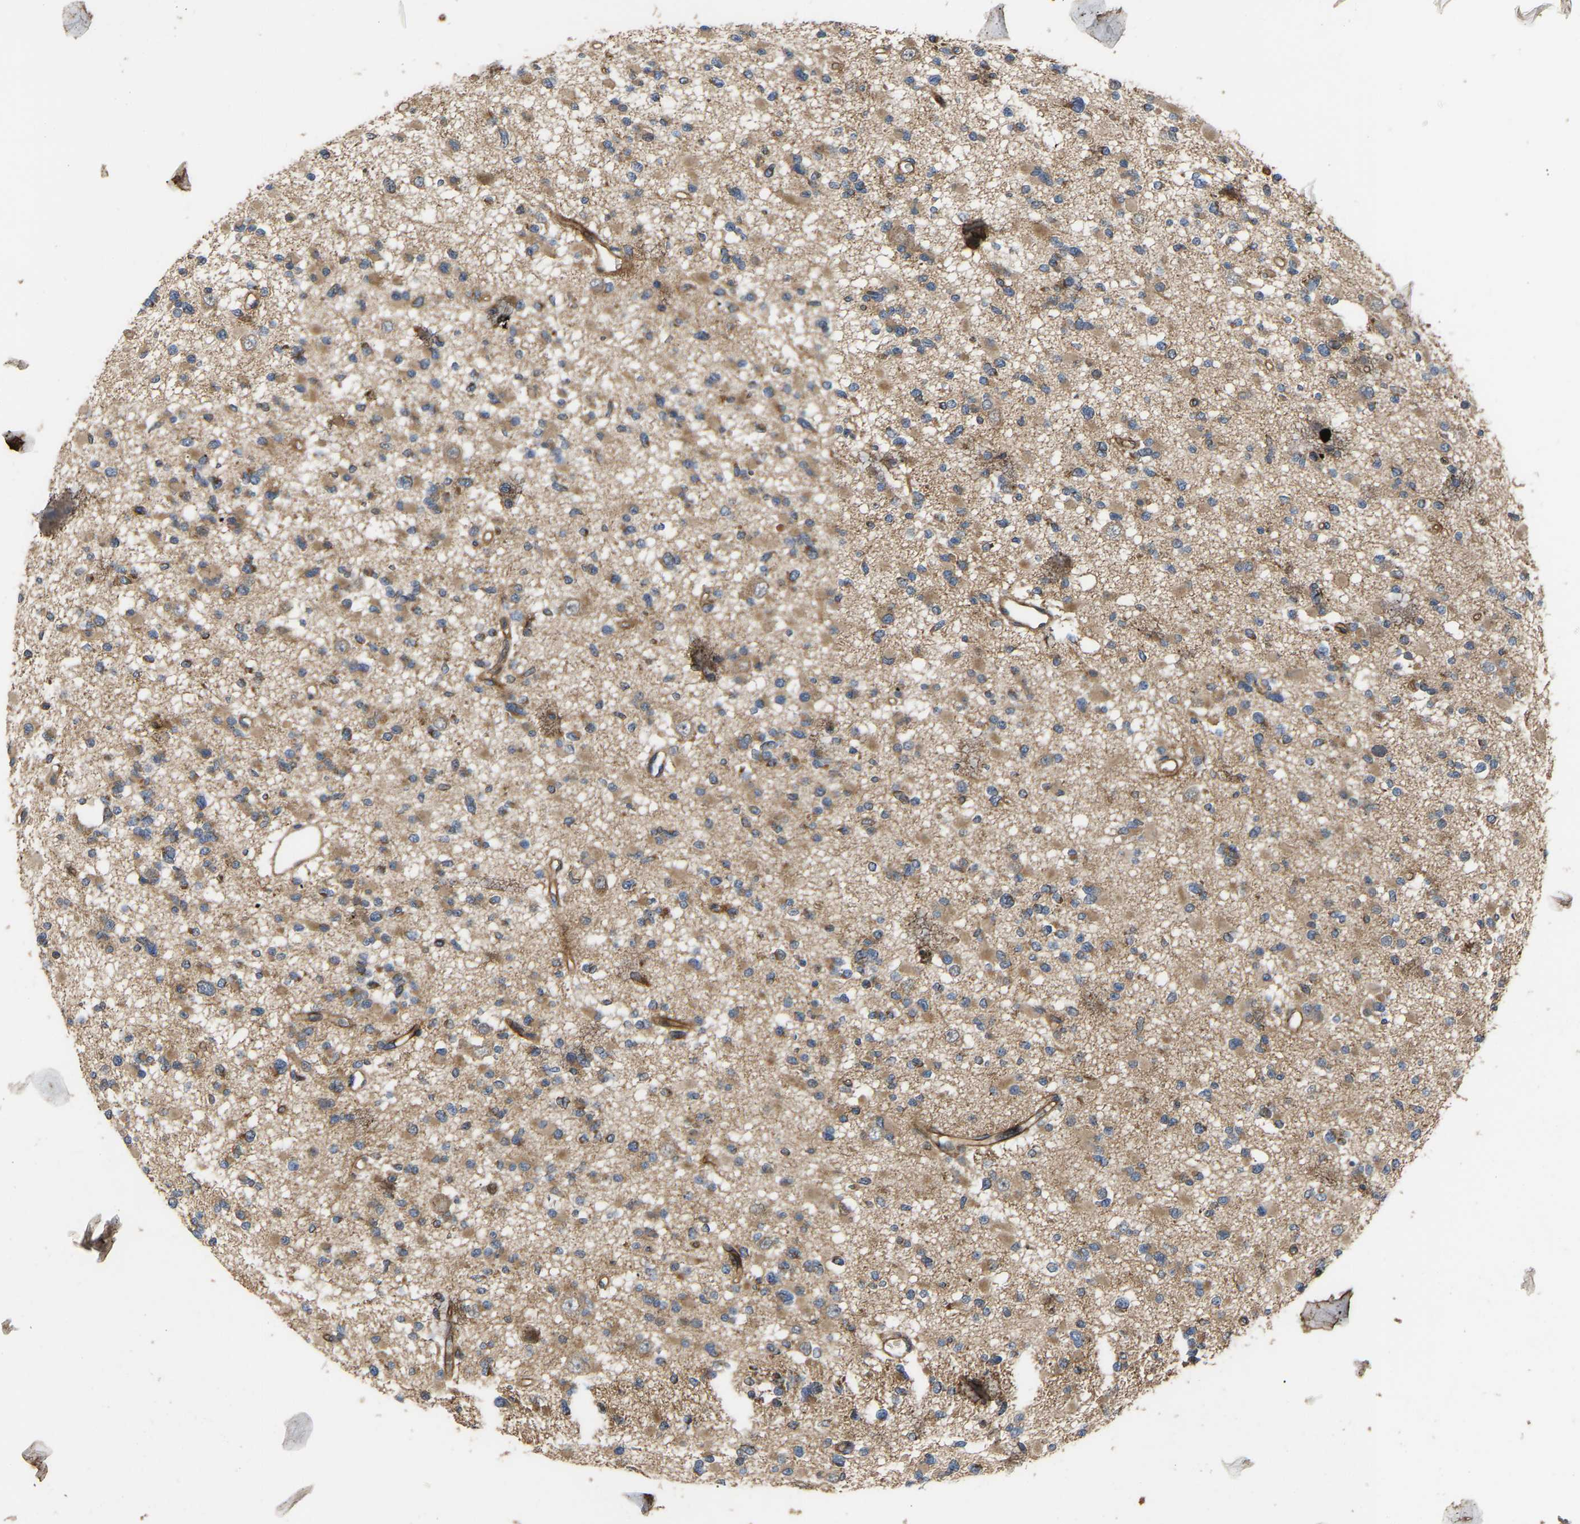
{"staining": {"intensity": "moderate", "quantity": ">75%", "location": "cytoplasmic/membranous"}, "tissue": "glioma", "cell_type": "Tumor cells", "image_type": "cancer", "snomed": [{"axis": "morphology", "description": "Glioma, malignant, Low grade"}, {"axis": "topography", "description": "Brain"}], "caption": "High-power microscopy captured an IHC histopathology image of glioma, revealing moderate cytoplasmic/membranous positivity in approximately >75% of tumor cells.", "gene": "STAU1", "patient": {"sex": "female", "age": 22}}